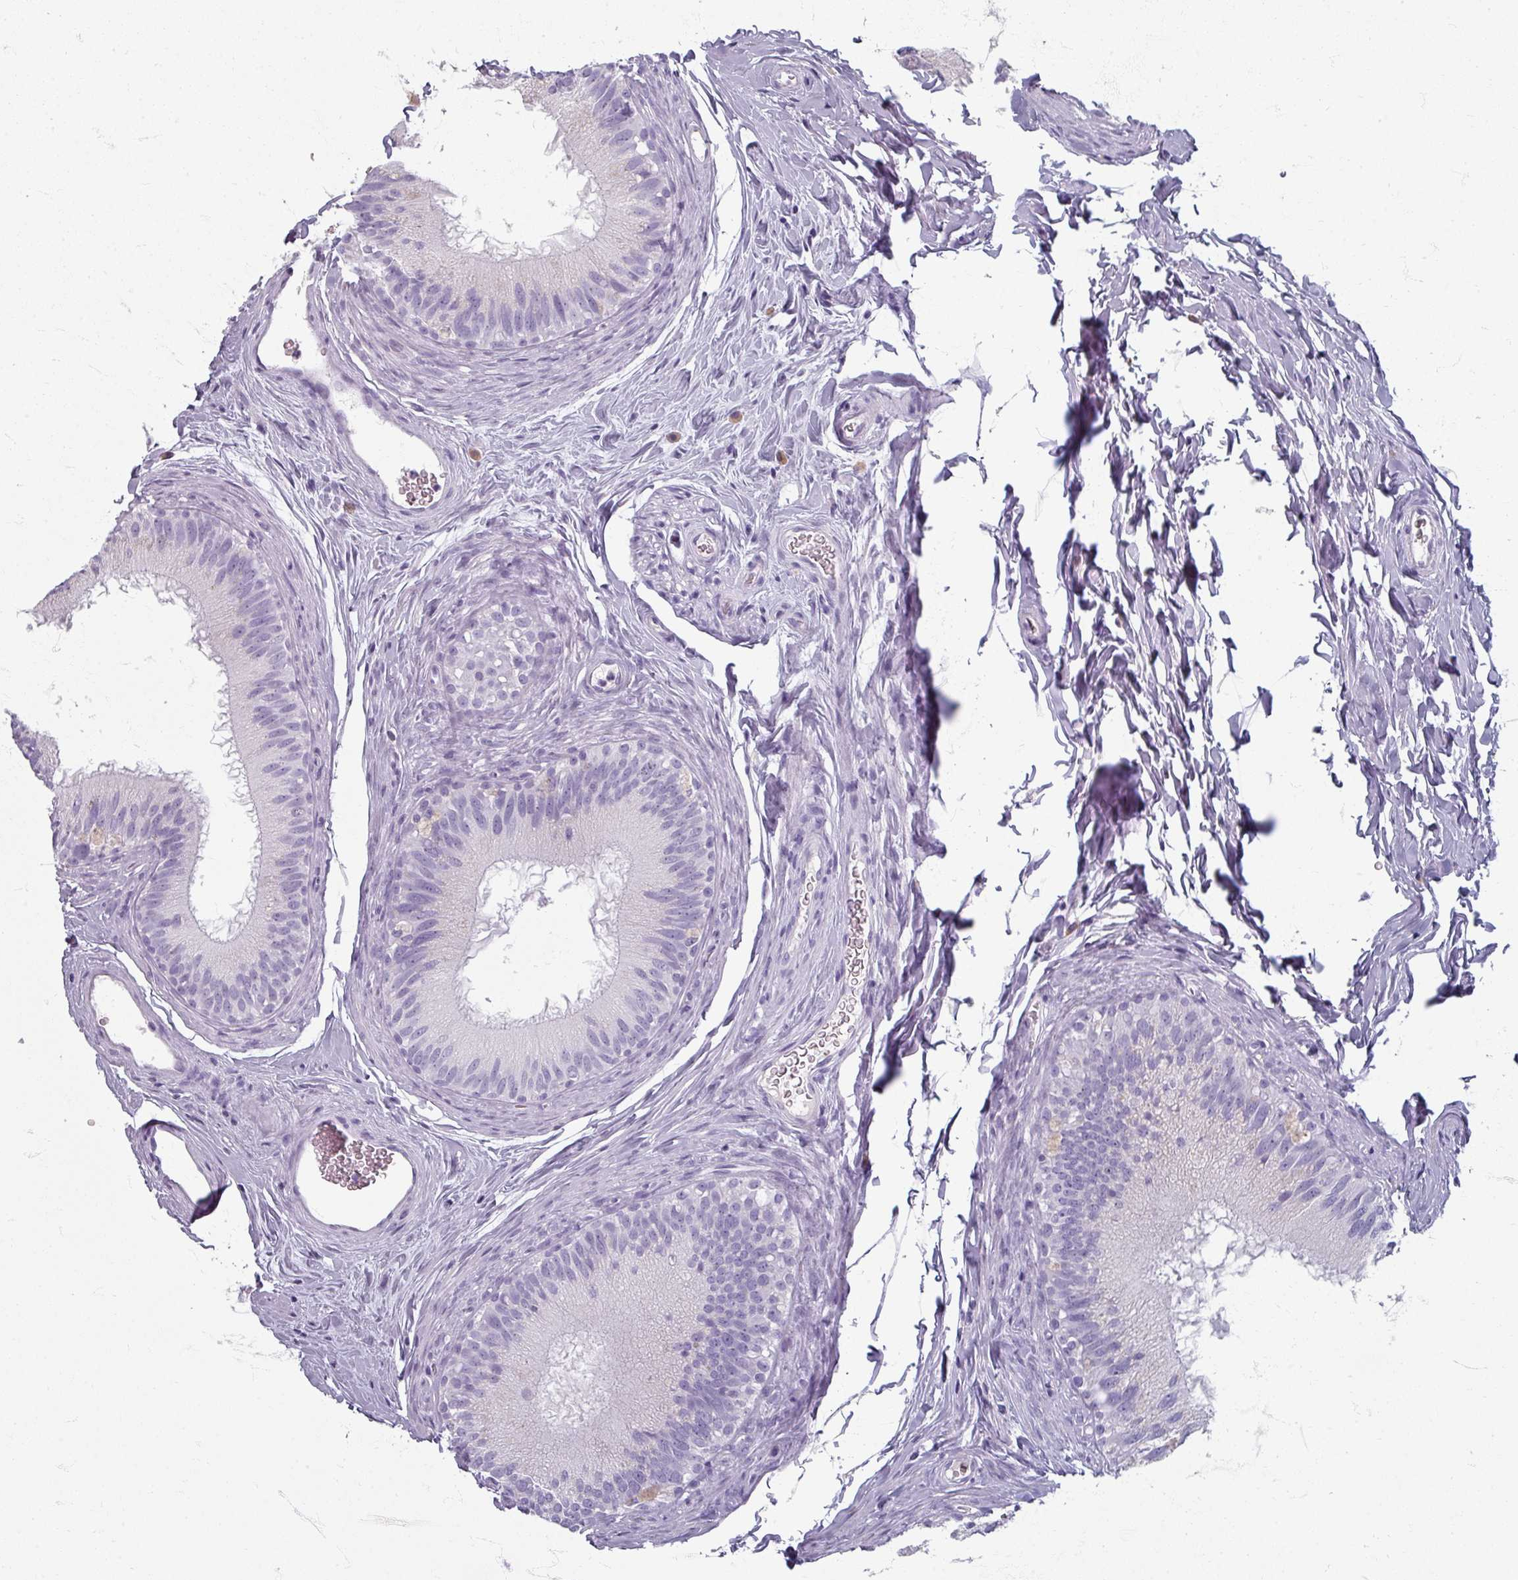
{"staining": {"intensity": "negative", "quantity": "none", "location": "none"}, "tissue": "epididymis", "cell_type": "Glandular cells", "image_type": "normal", "snomed": [{"axis": "morphology", "description": "Normal tissue, NOS"}, {"axis": "topography", "description": "Epididymis"}], "caption": "An image of epididymis stained for a protein demonstrates no brown staining in glandular cells. (Brightfield microscopy of DAB (3,3'-diaminobenzidine) immunohistochemistry at high magnification).", "gene": "ZNF878", "patient": {"sex": "male", "age": 38}}